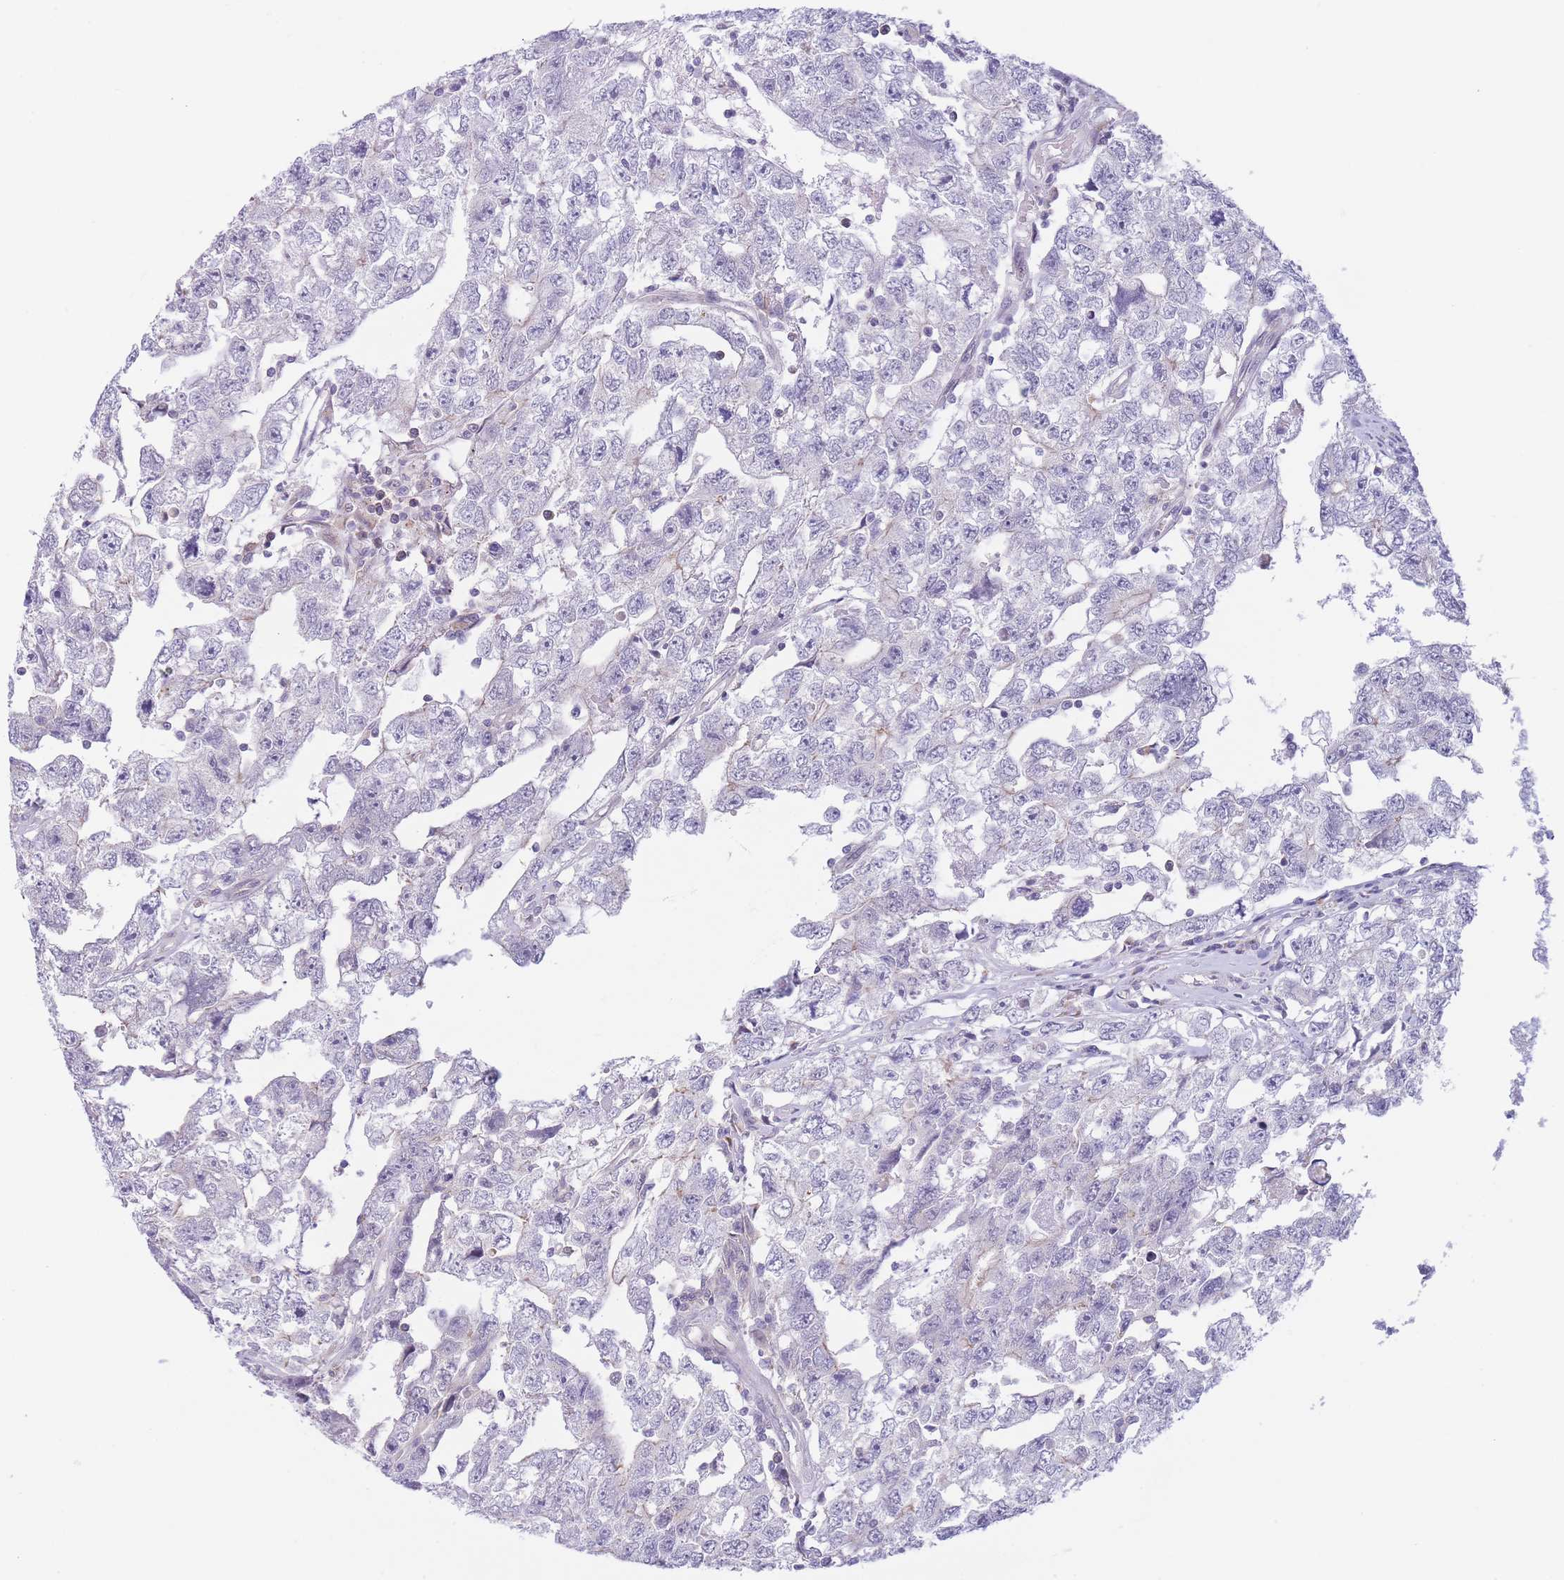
{"staining": {"intensity": "negative", "quantity": "none", "location": "none"}, "tissue": "testis cancer", "cell_type": "Tumor cells", "image_type": "cancer", "snomed": [{"axis": "morphology", "description": "Carcinoma, Embryonal, NOS"}, {"axis": "topography", "description": "Testis"}], "caption": "An immunohistochemistry (IHC) histopathology image of embryonal carcinoma (testis) is shown. There is no staining in tumor cells of embryonal carcinoma (testis). (DAB (3,3'-diaminobenzidine) immunohistochemistry, high magnification).", "gene": "C9orf152", "patient": {"sex": "male", "age": 22}}